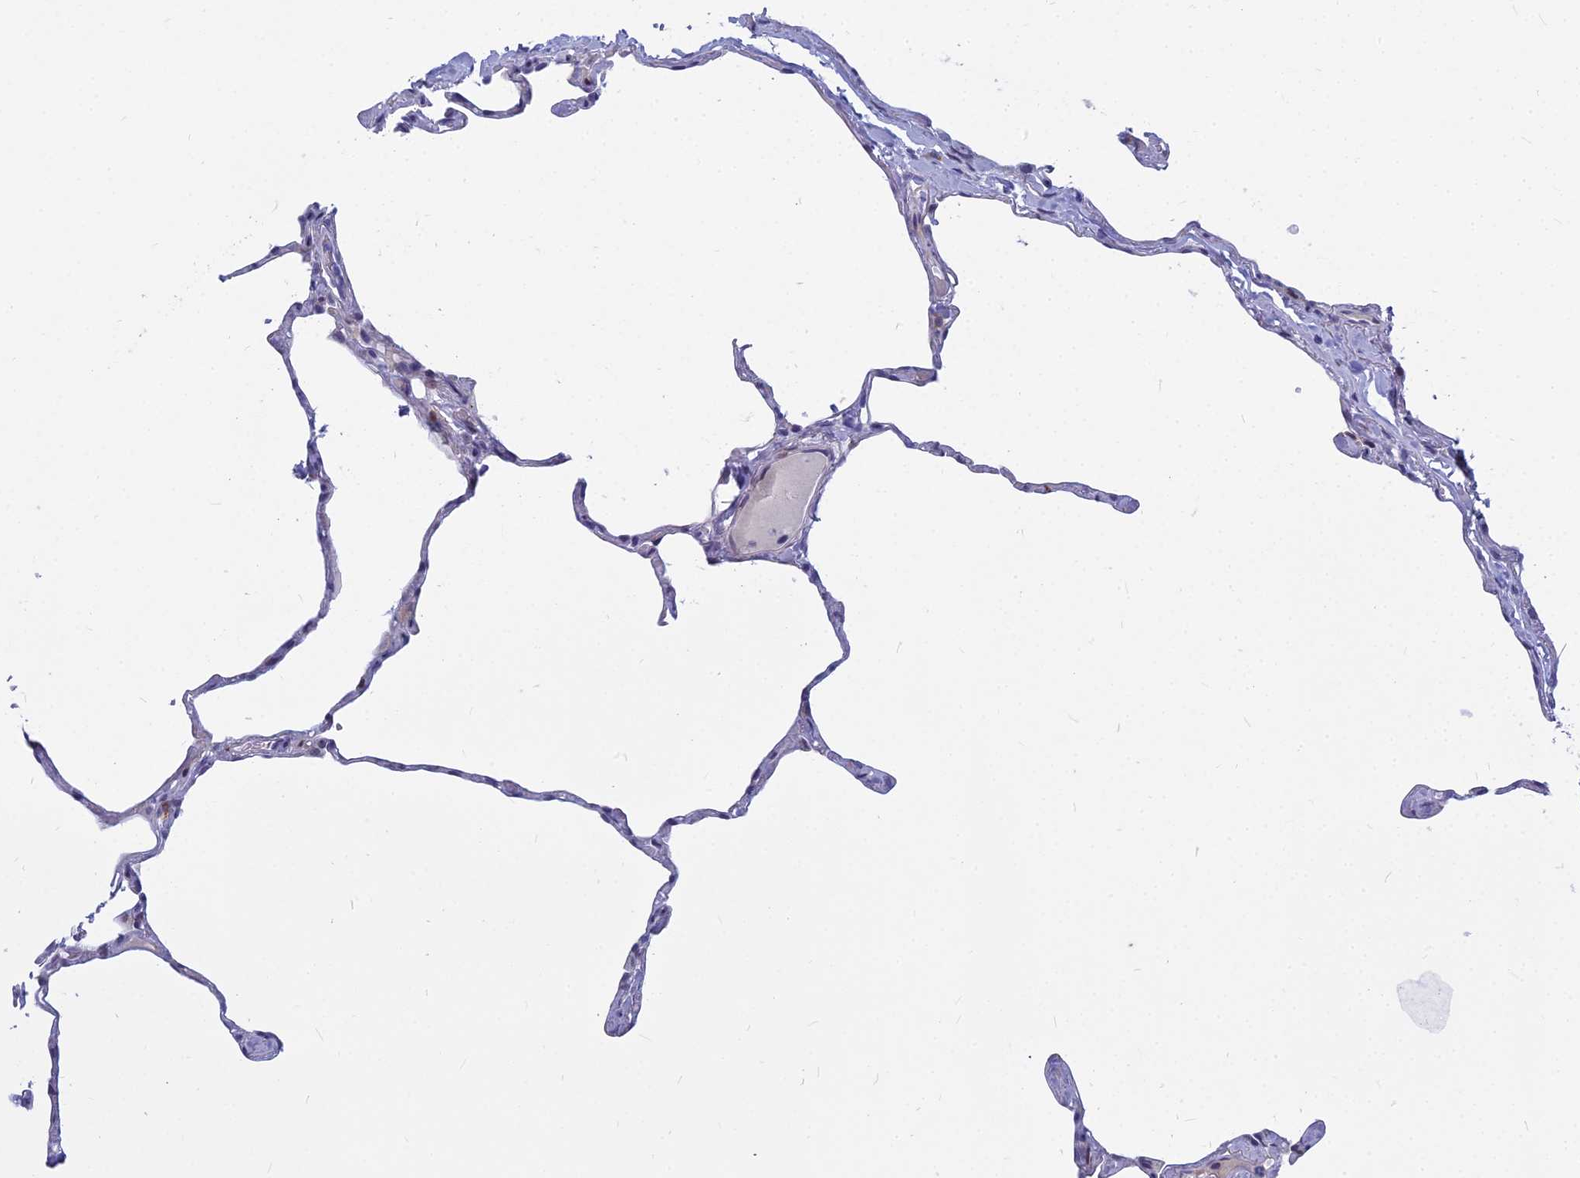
{"staining": {"intensity": "negative", "quantity": "none", "location": "none"}, "tissue": "lung", "cell_type": "Alveolar cells", "image_type": "normal", "snomed": [{"axis": "morphology", "description": "Normal tissue, NOS"}, {"axis": "topography", "description": "Lung"}], "caption": "The histopathology image demonstrates no staining of alveolar cells in normal lung.", "gene": "MYBPC2", "patient": {"sex": "male", "age": 65}}